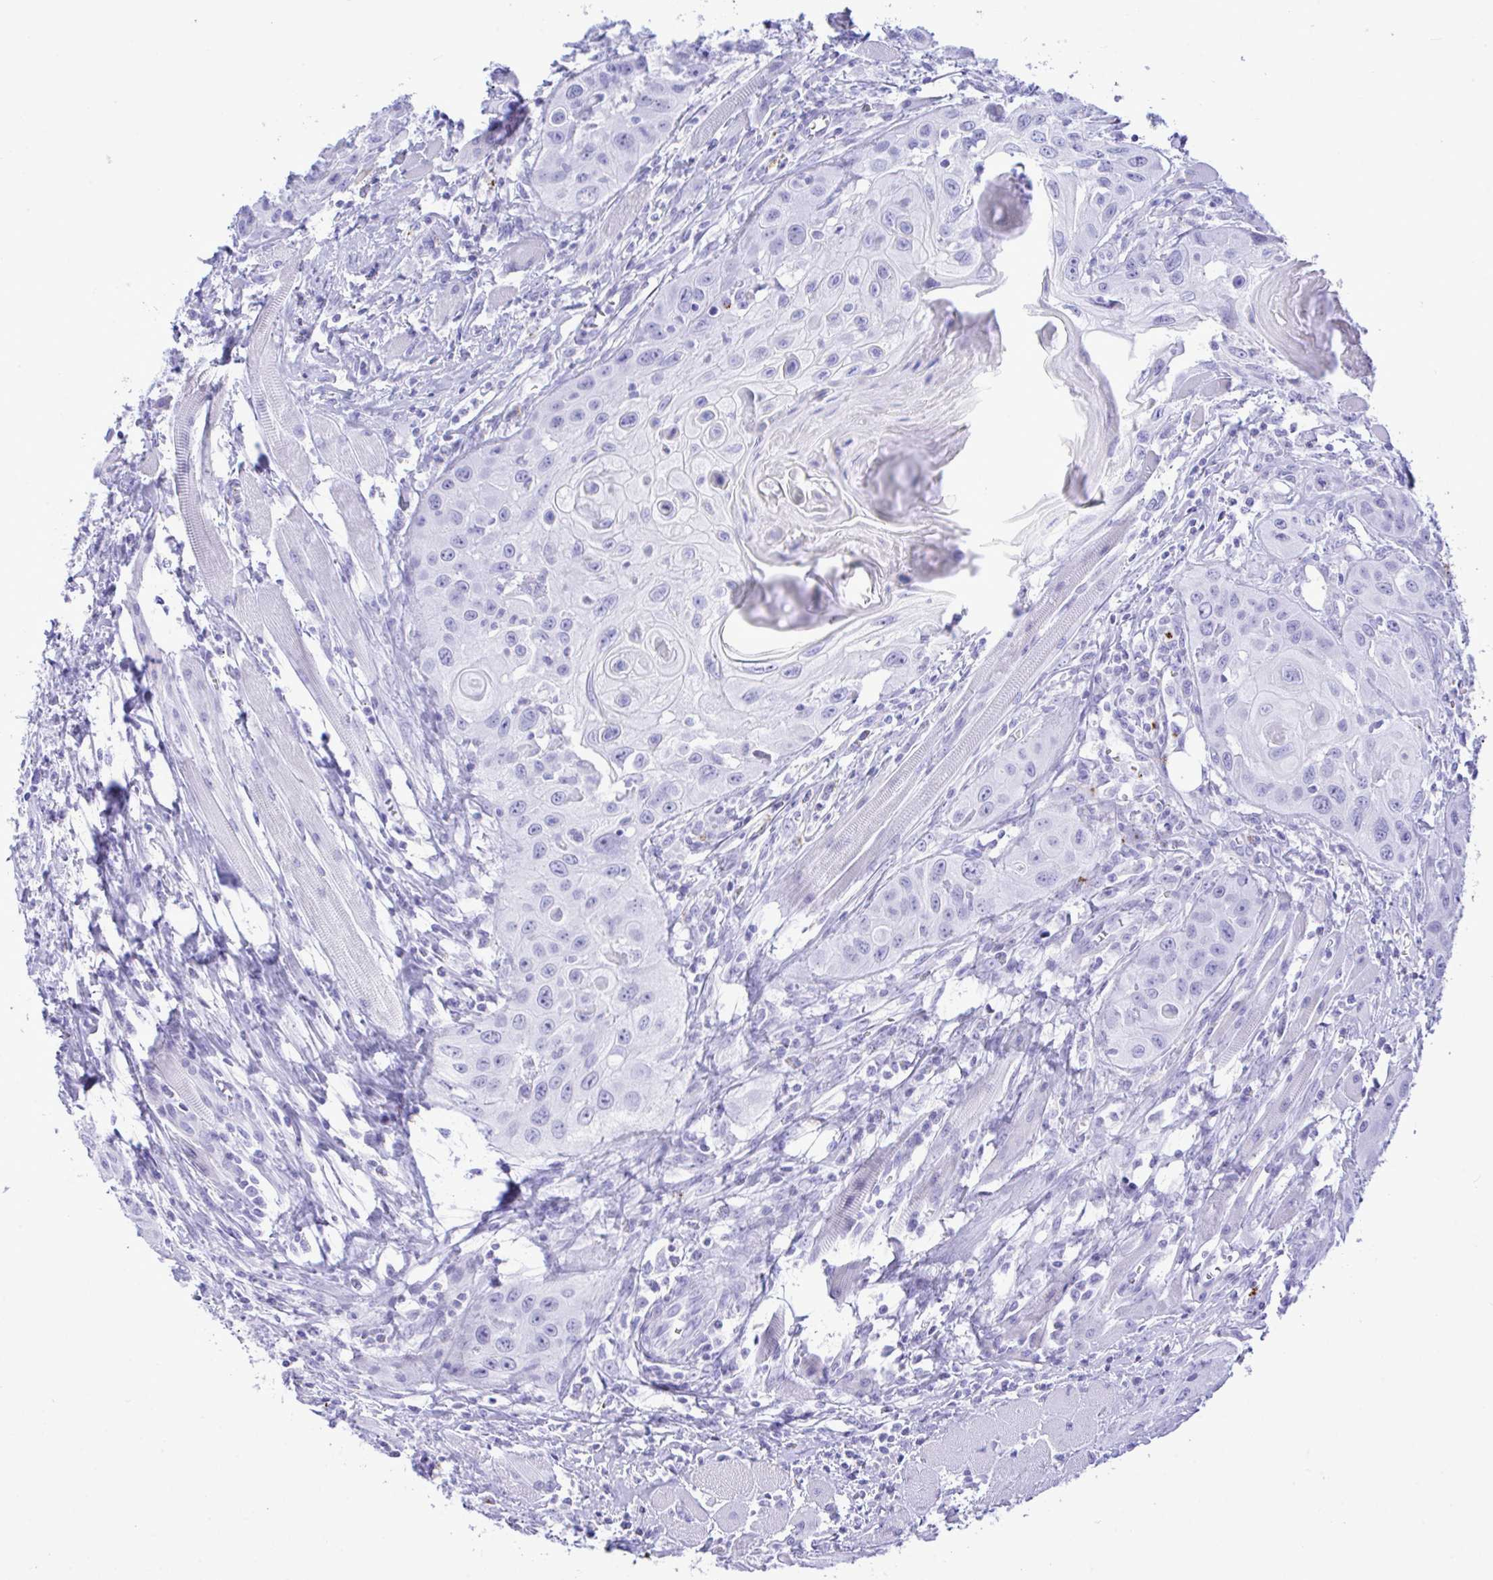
{"staining": {"intensity": "negative", "quantity": "none", "location": "none"}, "tissue": "head and neck cancer", "cell_type": "Tumor cells", "image_type": "cancer", "snomed": [{"axis": "morphology", "description": "Squamous cell carcinoma, NOS"}, {"axis": "topography", "description": "Oral tissue"}, {"axis": "topography", "description": "Head-Neck"}], "caption": "Tumor cells are negative for protein expression in human squamous cell carcinoma (head and neck).", "gene": "SELENOV", "patient": {"sex": "male", "age": 58}}